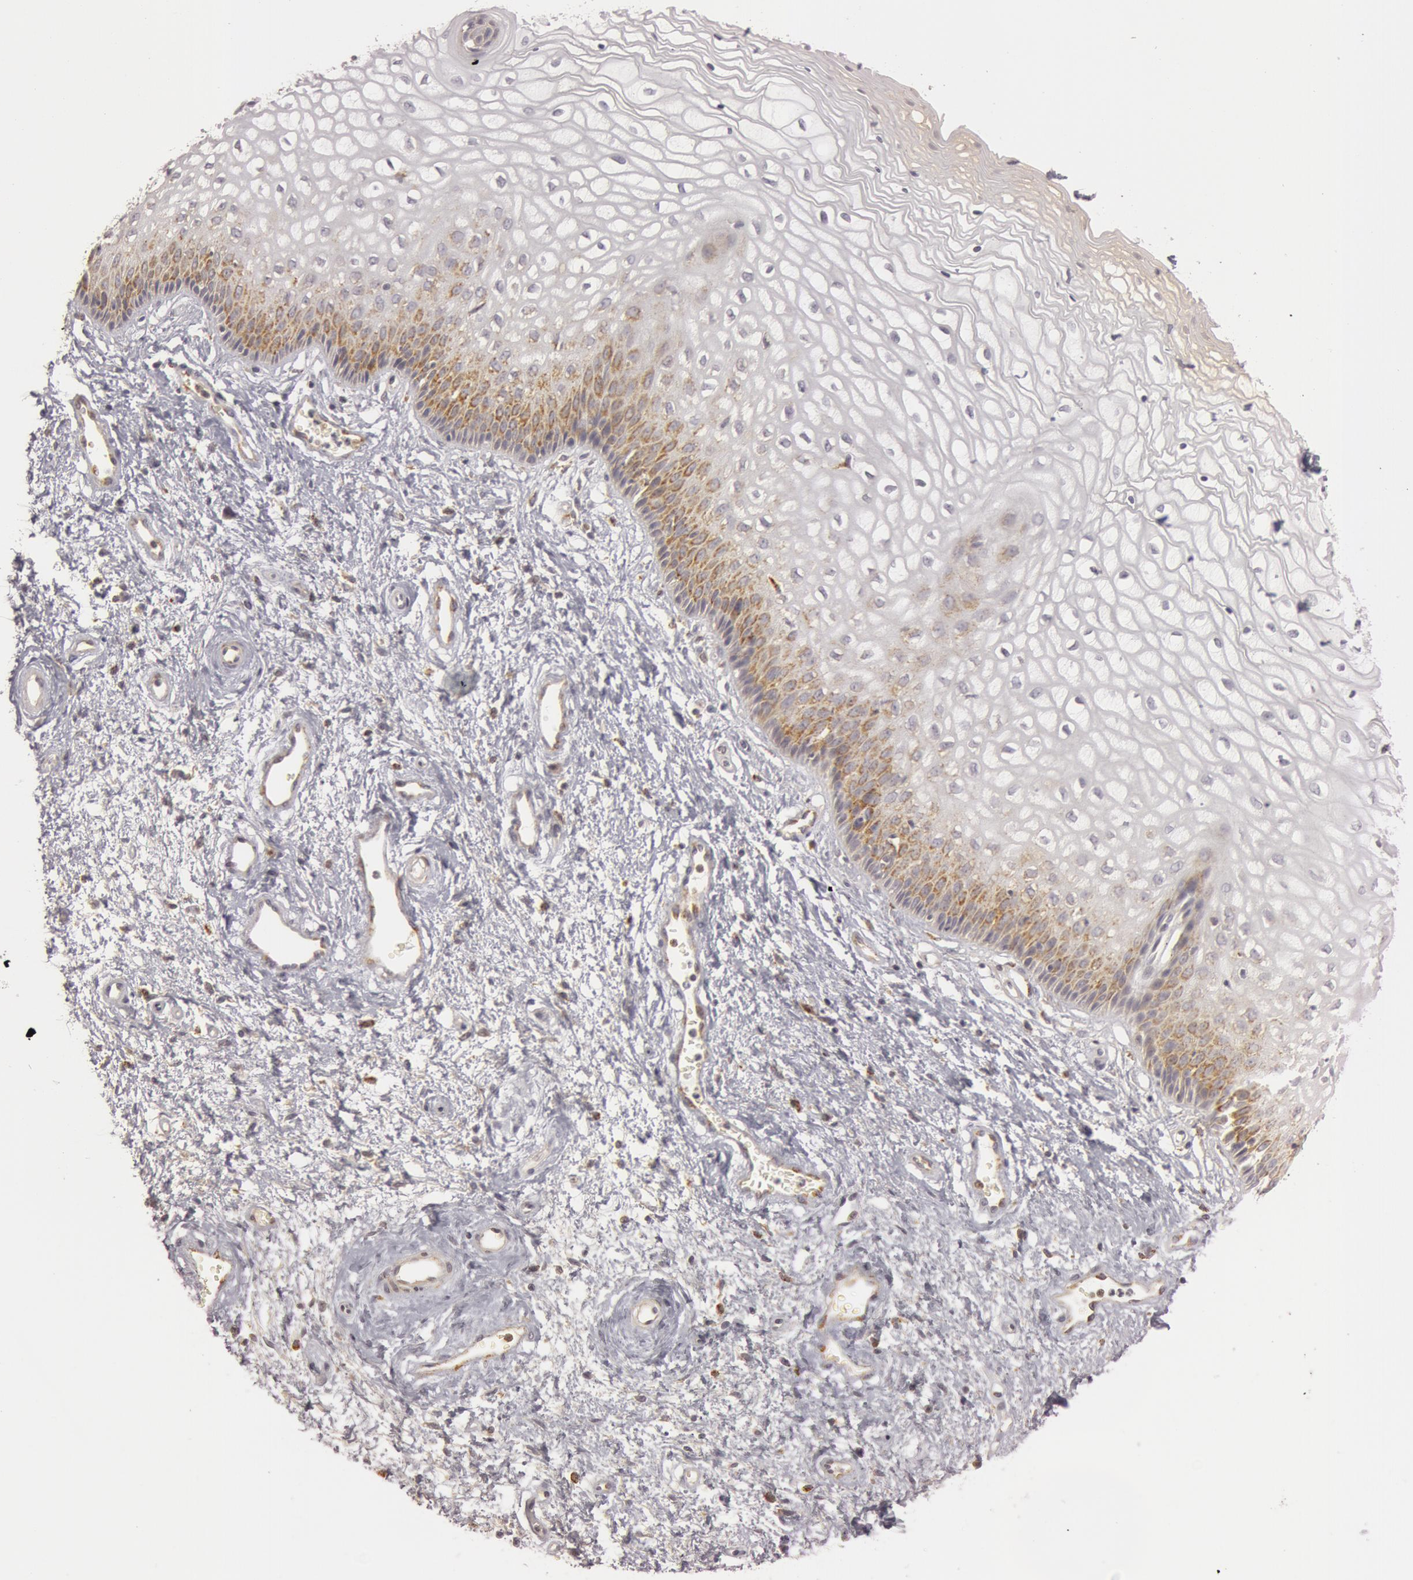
{"staining": {"intensity": "moderate", "quantity": "25%-75%", "location": "cytoplasmic/membranous"}, "tissue": "vagina", "cell_type": "Squamous epithelial cells", "image_type": "normal", "snomed": [{"axis": "morphology", "description": "Normal tissue, NOS"}, {"axis": "topography", "description": "Vagina"}], "caption": "Immunohistochemistry of unremarkable human vagina exhibits medium levels of moderate cytoplasmic/membranous positivity in about 25%-75% of squamous epithelial cells. (DAB = brown stain, brightfield microscopy at high magnification).", "gene": "C7", "patient": {"sex": "female", "age": 34}}